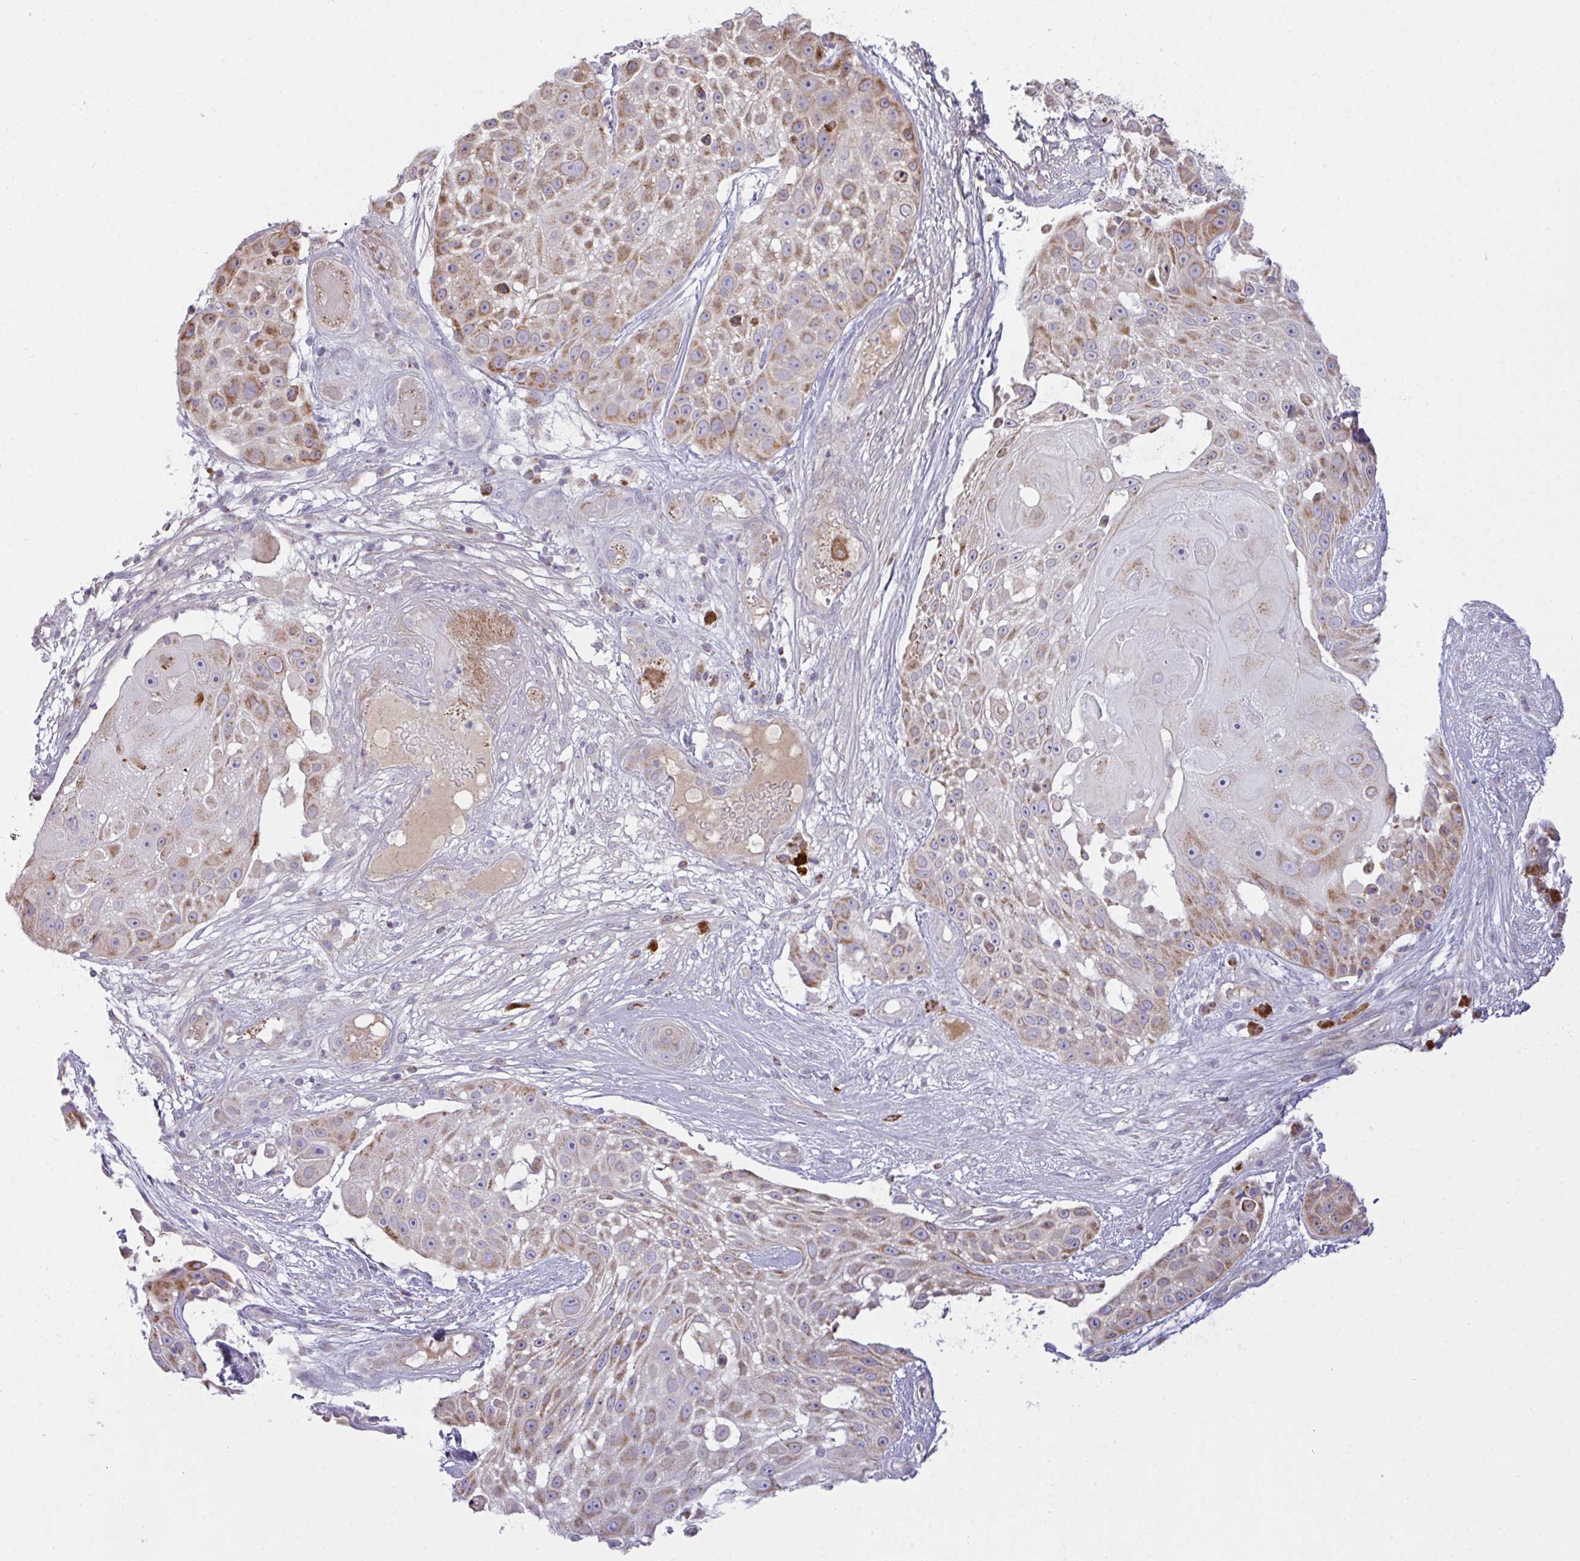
{"staining": {"intensity": "moderate", "quantity": "25%-75%", "location": "cytoplasmic/membranous"}, "tissue": "skin cancer", "cell_type": "Tumor cells", "image_type": "cancer", "snomed": [{"axis": "morphology", "description": "Squamous cell carcinoma, NOS"}, {"axis": "topography", "description": "Skin"}], "caption": "A high-resolution histopathology image shows IHC staining of skin cancer (squamous cell carcinoma), which demonstrates moderate cytoplasmic/membranous positivity in about 25%-75% of tumor cells.", "gene": "CHDH", "patient": {"sex": "female", "age": 86}}